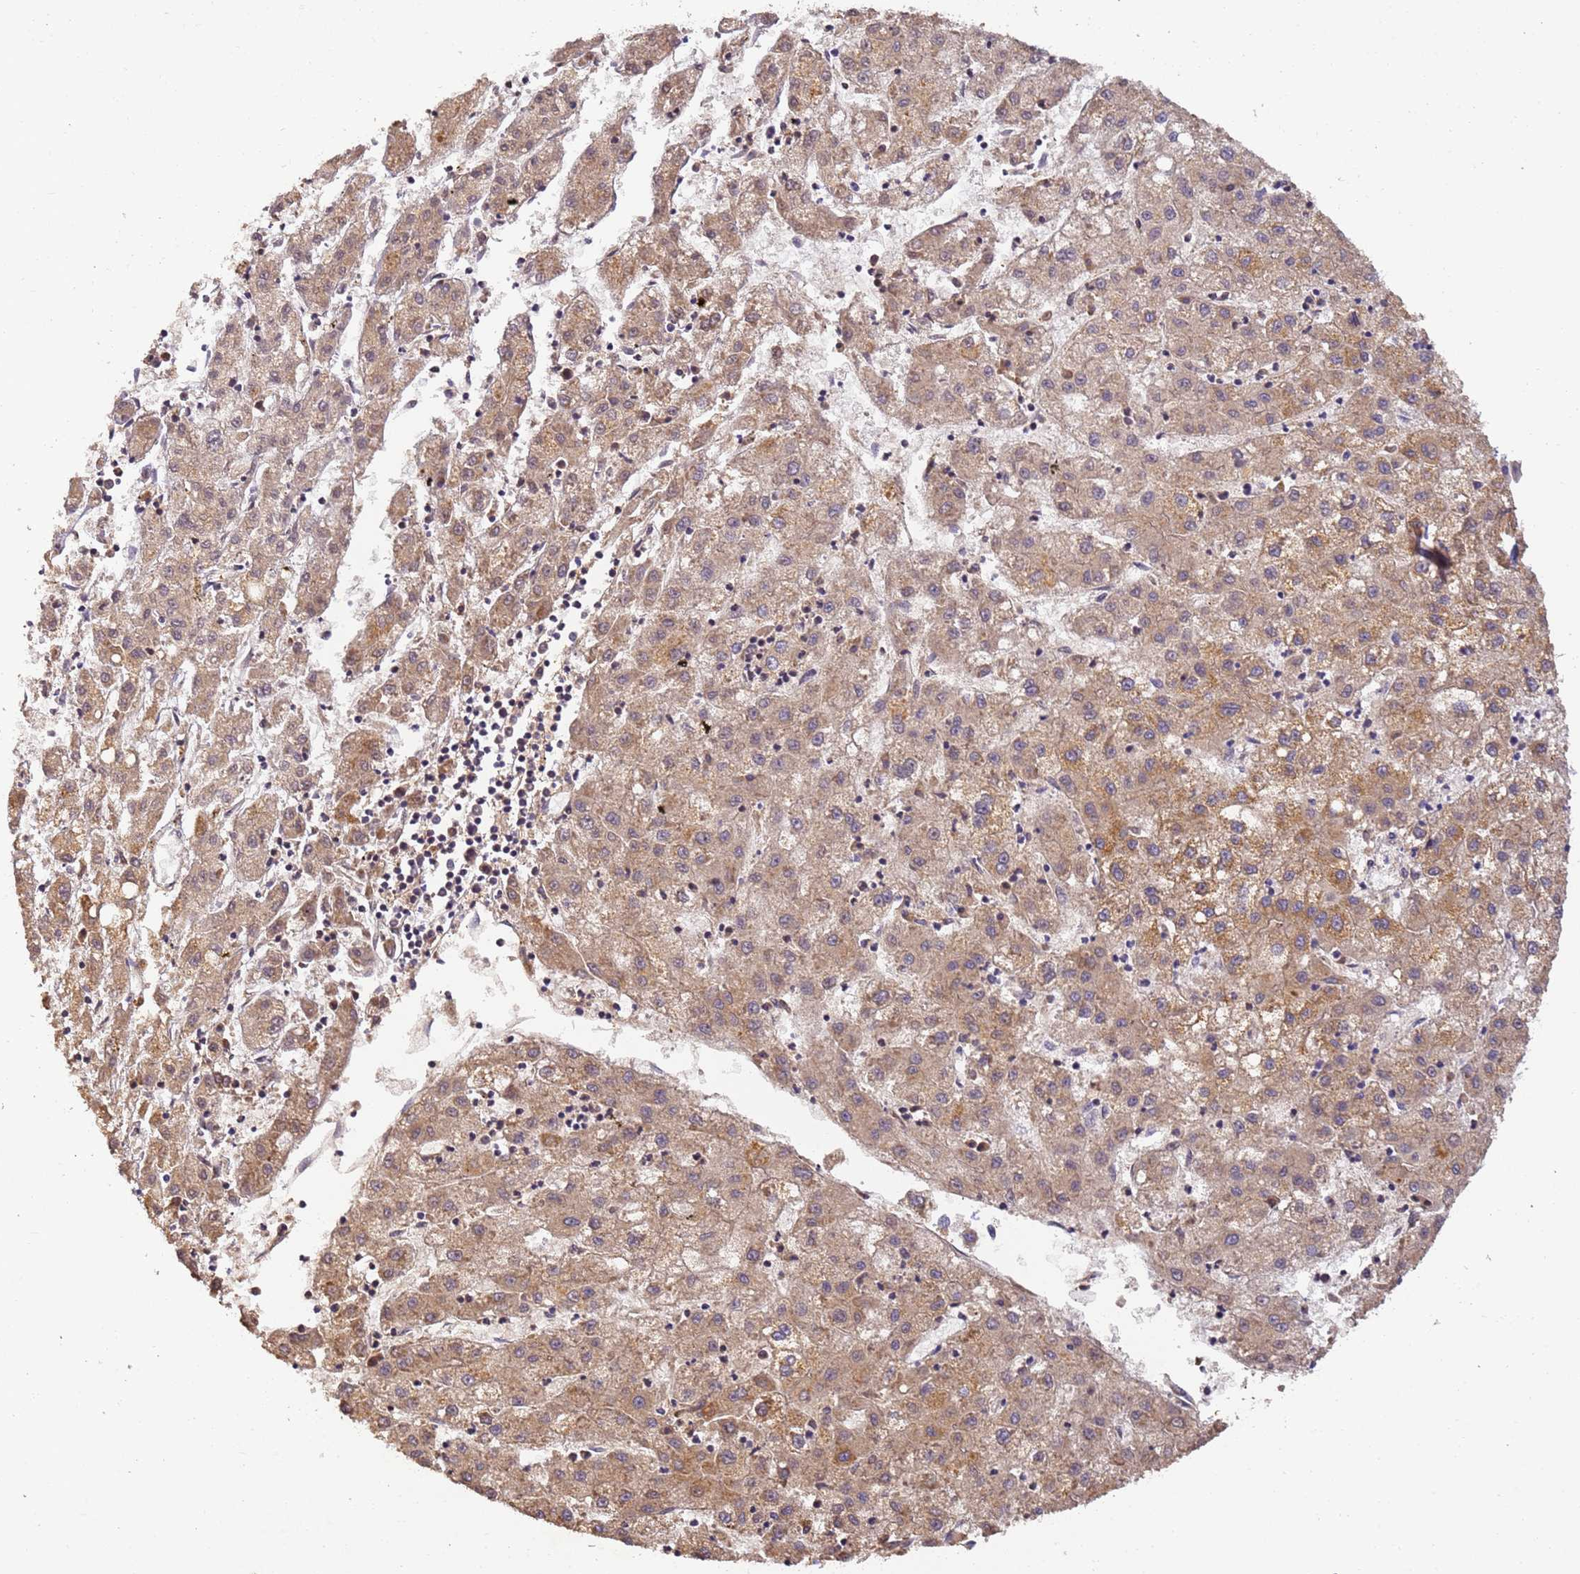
{"staining": {"intensity": "moderate", "quantity": ">75%", "location": "cytoplasmic/membranous"}, "tissue": "liver cancer", "cell_type": "Tumor cells", "image_type": "cancer", "snomed": [{"axis": "morphology", "description": "Carcinoma, Hepatocellular, NOS"}, {"axis": "topography", "description": "Liver"}], "caption": "Tumor cells reveal moderate cytoplasmic/membranous expression in approximately >75% of cells in hepatocellular carcinoma (liver).", "gene": "TIGAR", "patient": {"sex": "male", "age": 72}}